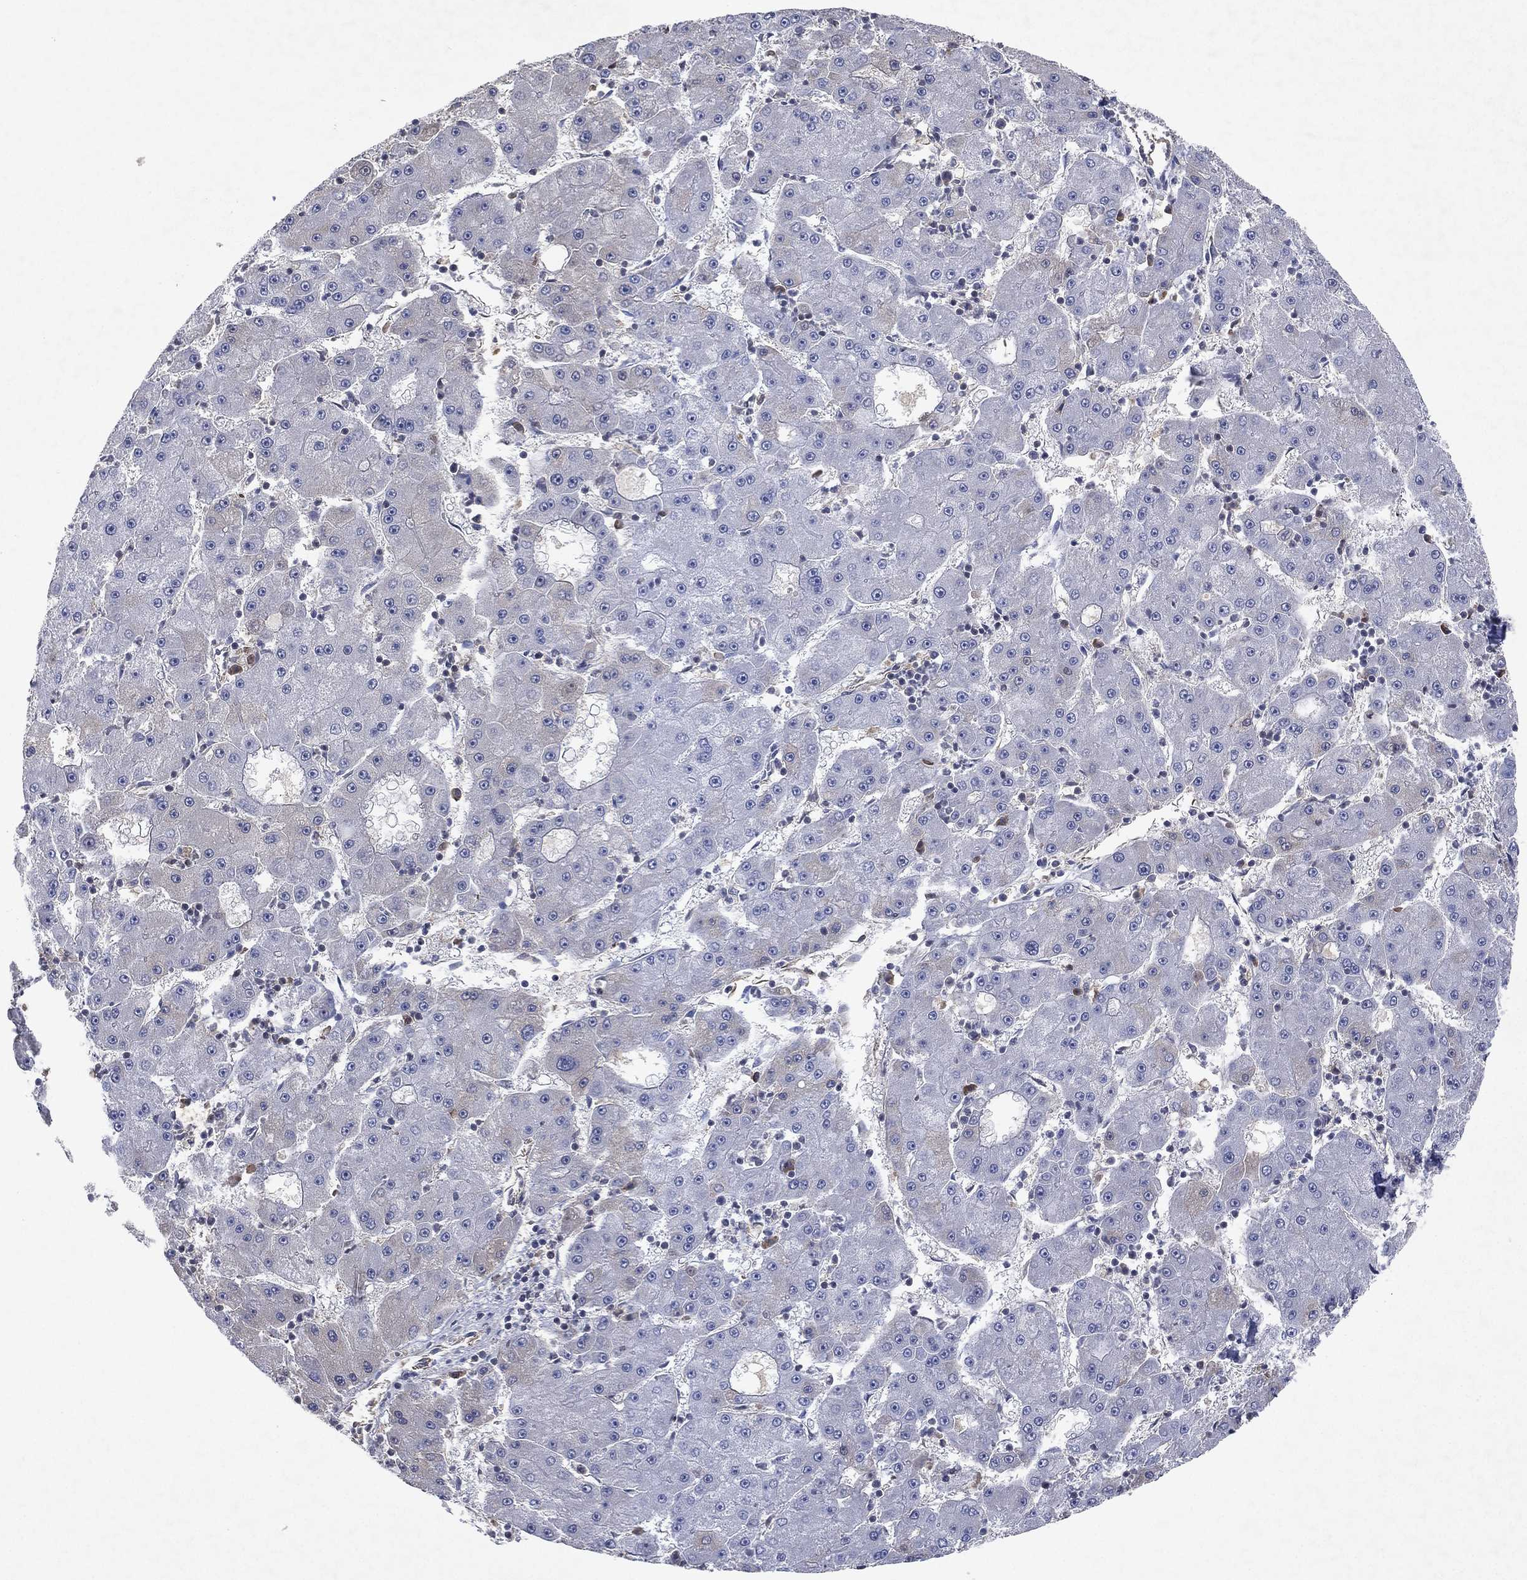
{"staining": {"intensity": "negative", "quantity": "none", "location": "none"}, "tissue": "liver cancer", "cell_type": "Tumor cells", "image_type": "cancer", "snomed": [{"axis": "morphology", "description": "Carcinoma, Hepatocellular, NOS"}, {"axis": "topography", "description": "Liver"}], "caption": "Immunohistochemical staining of human liver cancer (hepatocellular carcinoma) demonstrates no significant staining in tumor cells.", "gene": "FLI1", "patient": {"sex": "male", "age": 73}}